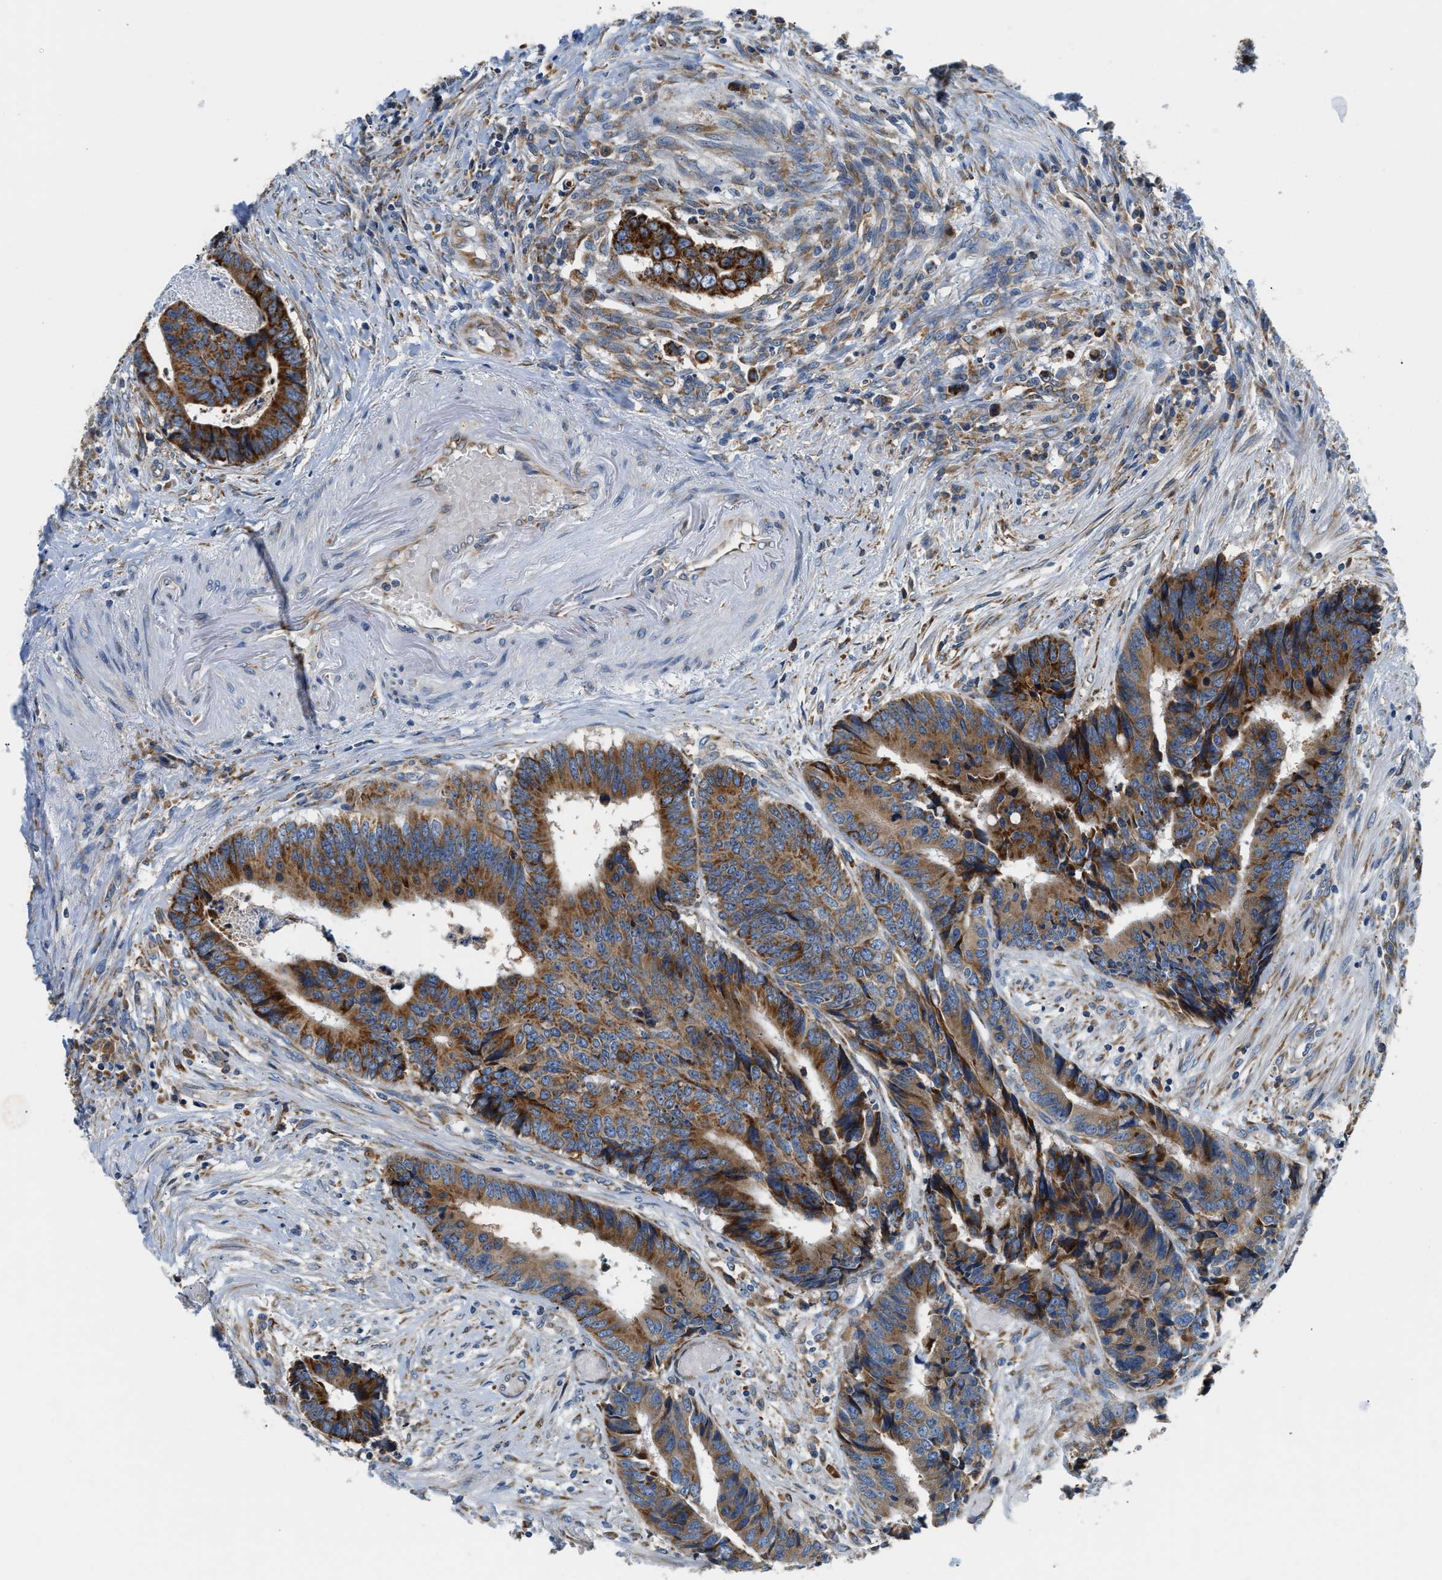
{"staining": {"intensity": "strong", "quantity": ">75%", "location": "cytoplasmic/membranous"}, "tissue": "colorectal cancer", "cell_type": "Tumor cells", "image_type": "cancer", "snomed": [{"axis": "morphology", "description": "Adenocarcinoma, NOS"}, {"axis": "topography", "description": "Rectum"}], "caption": "Human adenocarcinoma (colorectal) stained for a protein (brown) reveals strong cytoplasmic/membranous positive staining in about >75% of tumor cells.", "gene": "HDHD3", "patient": {"sex": "male", "age": 84}}